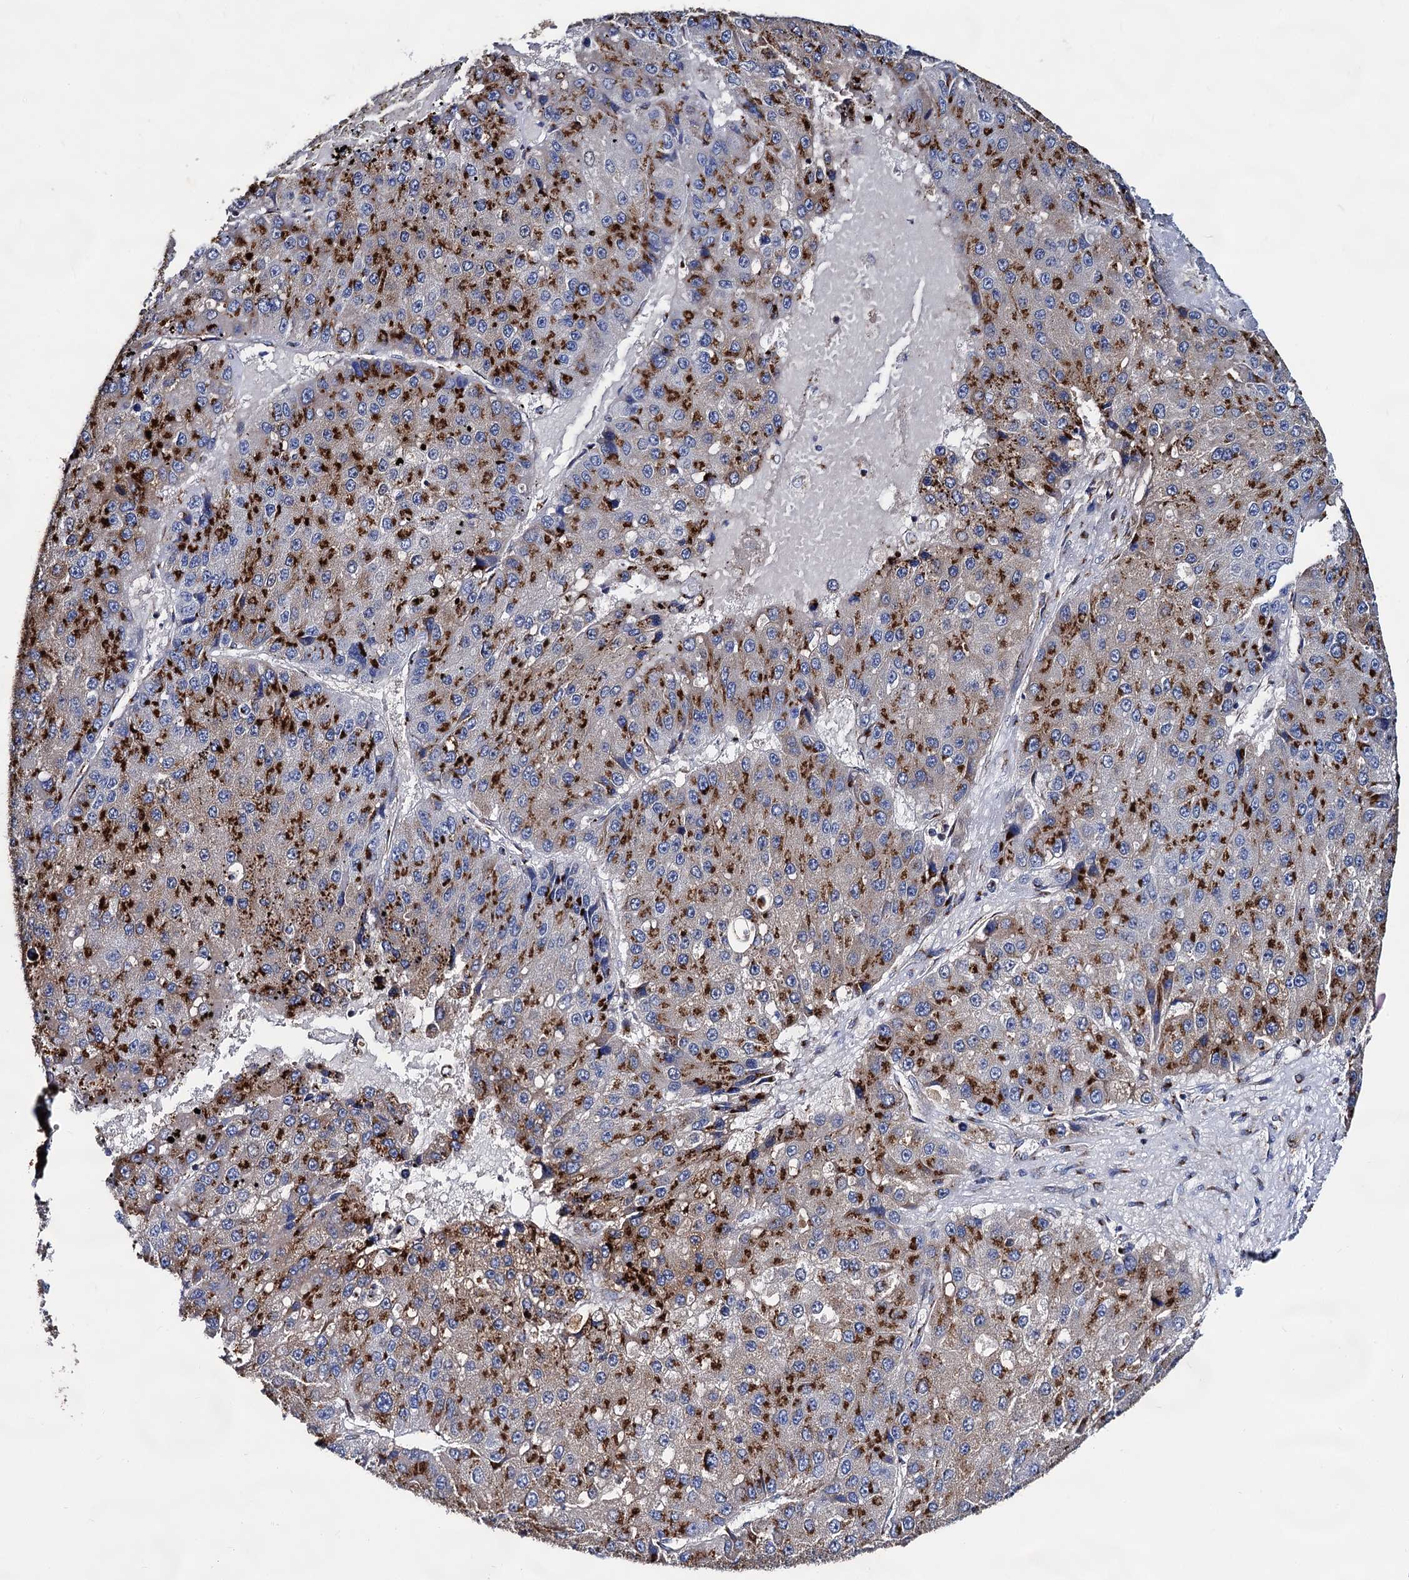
{"staining": {"intensity": "strong", "quantity": ">75%", "location": "cytoplasmic/membranous"}, "tissue": "liver cancer", "cell_type": "Tumor cells", "image_type": "cancer", "snomed": [{"axis": "morphology", "description": "Carcinoma, Hepatocellular, NOS"}, {"axis": "topography", "description": "Liver"}], "caption": "Liver hepatocellular carcinoma stained for a protein (brown) displays strong cytoplasmic/membranous positive positivity in about >75% of tumor cells.", "gene": "TM9SF3", "patient": {"sex": "female", "age": 73}}